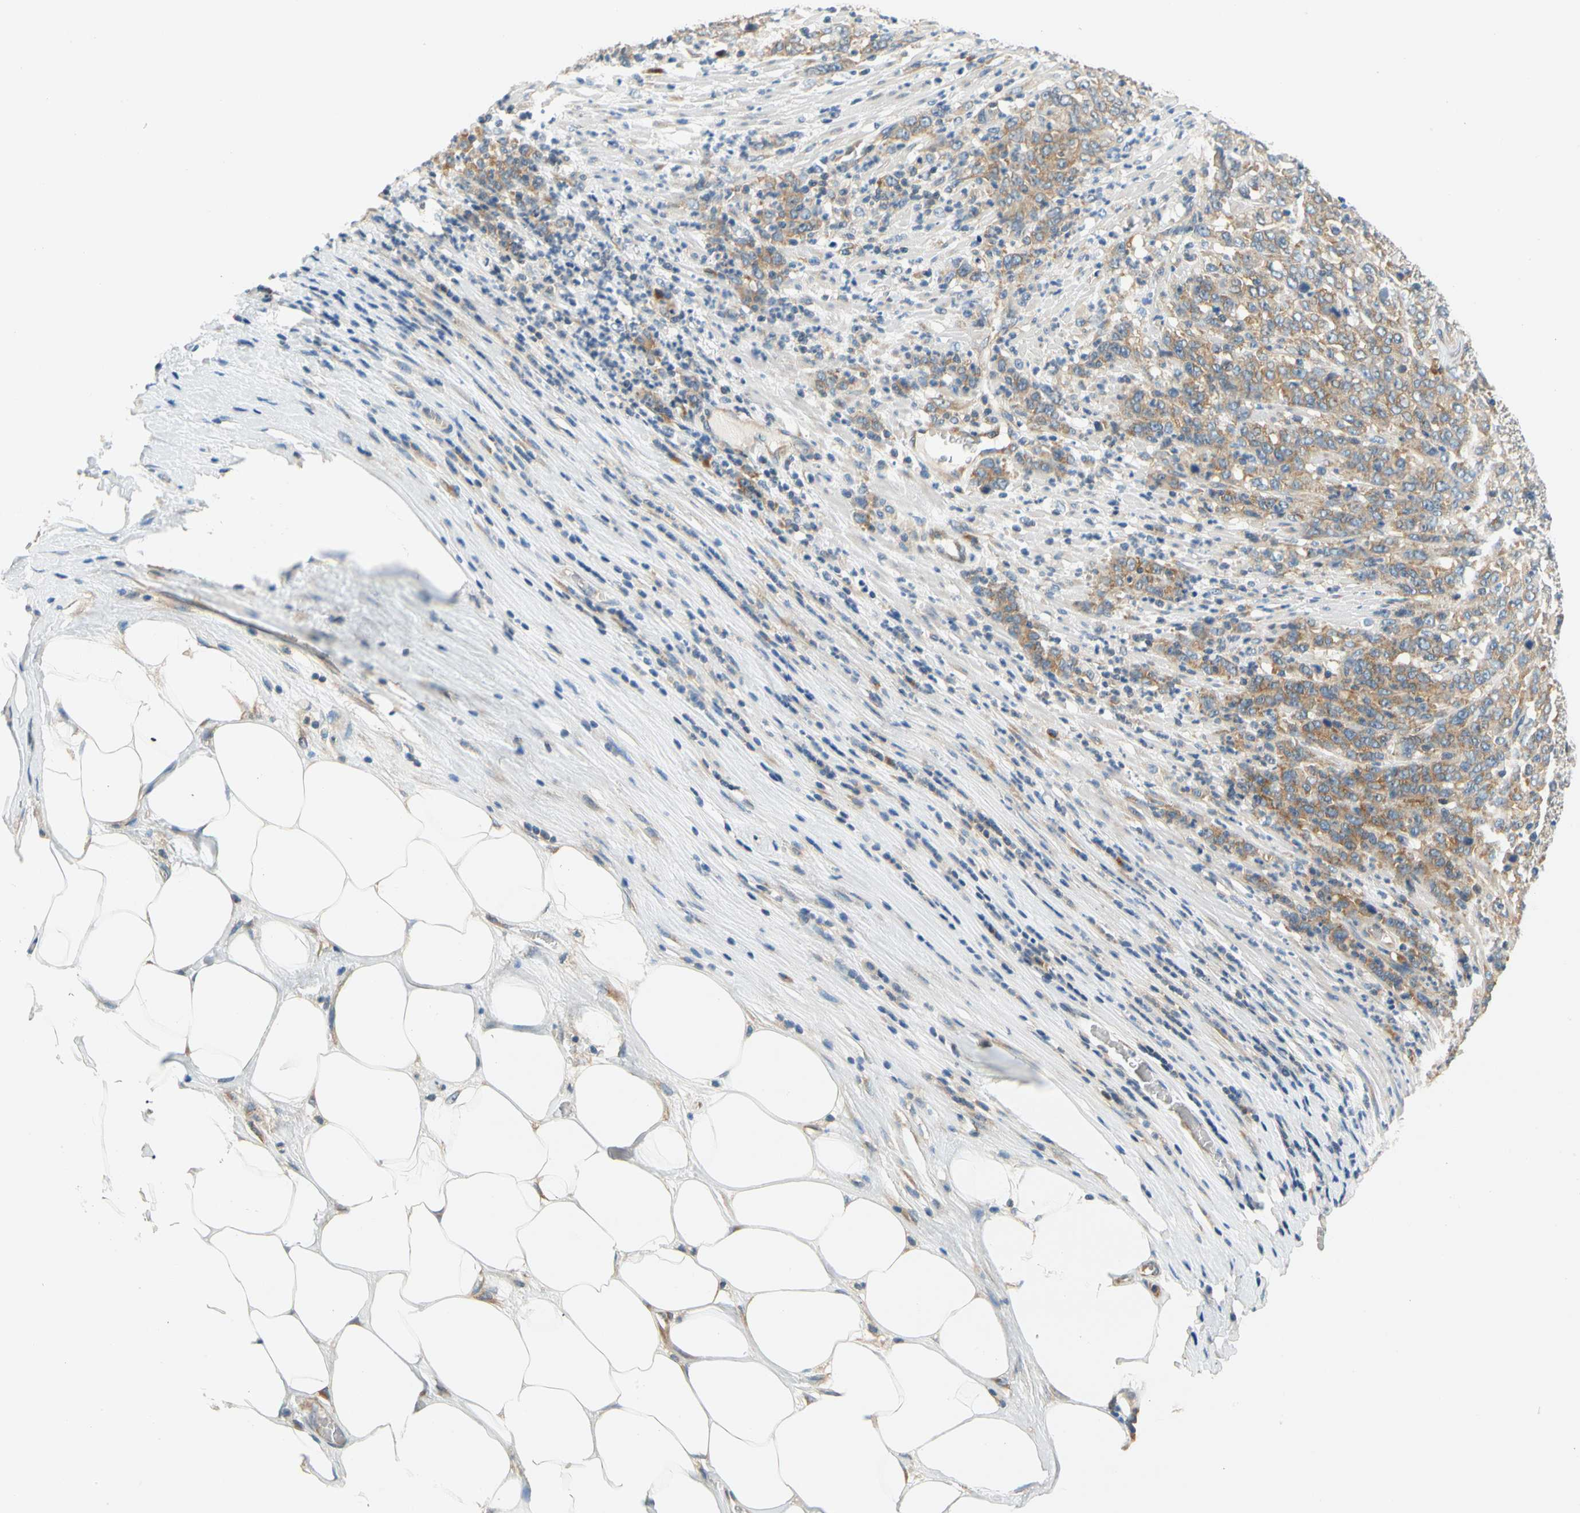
{"staining": {"intensity": "weak", "quantity": ">75%", "location": "cytoplasmic/membranous"}, "tissue": "stomach cancer", "cell_type": "Tumor cells", "image_type": "cancer", "snomed": [{"axis": "morphology", "description": "Adenocarcinoma, NOS"}, {"axis": "topography", "description": "Stomach, lower"}], "caption": "Adenocarcinoma (stomach) stained with DAB (3,3'-diaminobenzidine) IHC displays low levels of weak cytoplasmic/membranous expression in approximately >75% of tumor cells.", "gene": "LRRC47", "patient": {"sex": "female", "age": 71}}